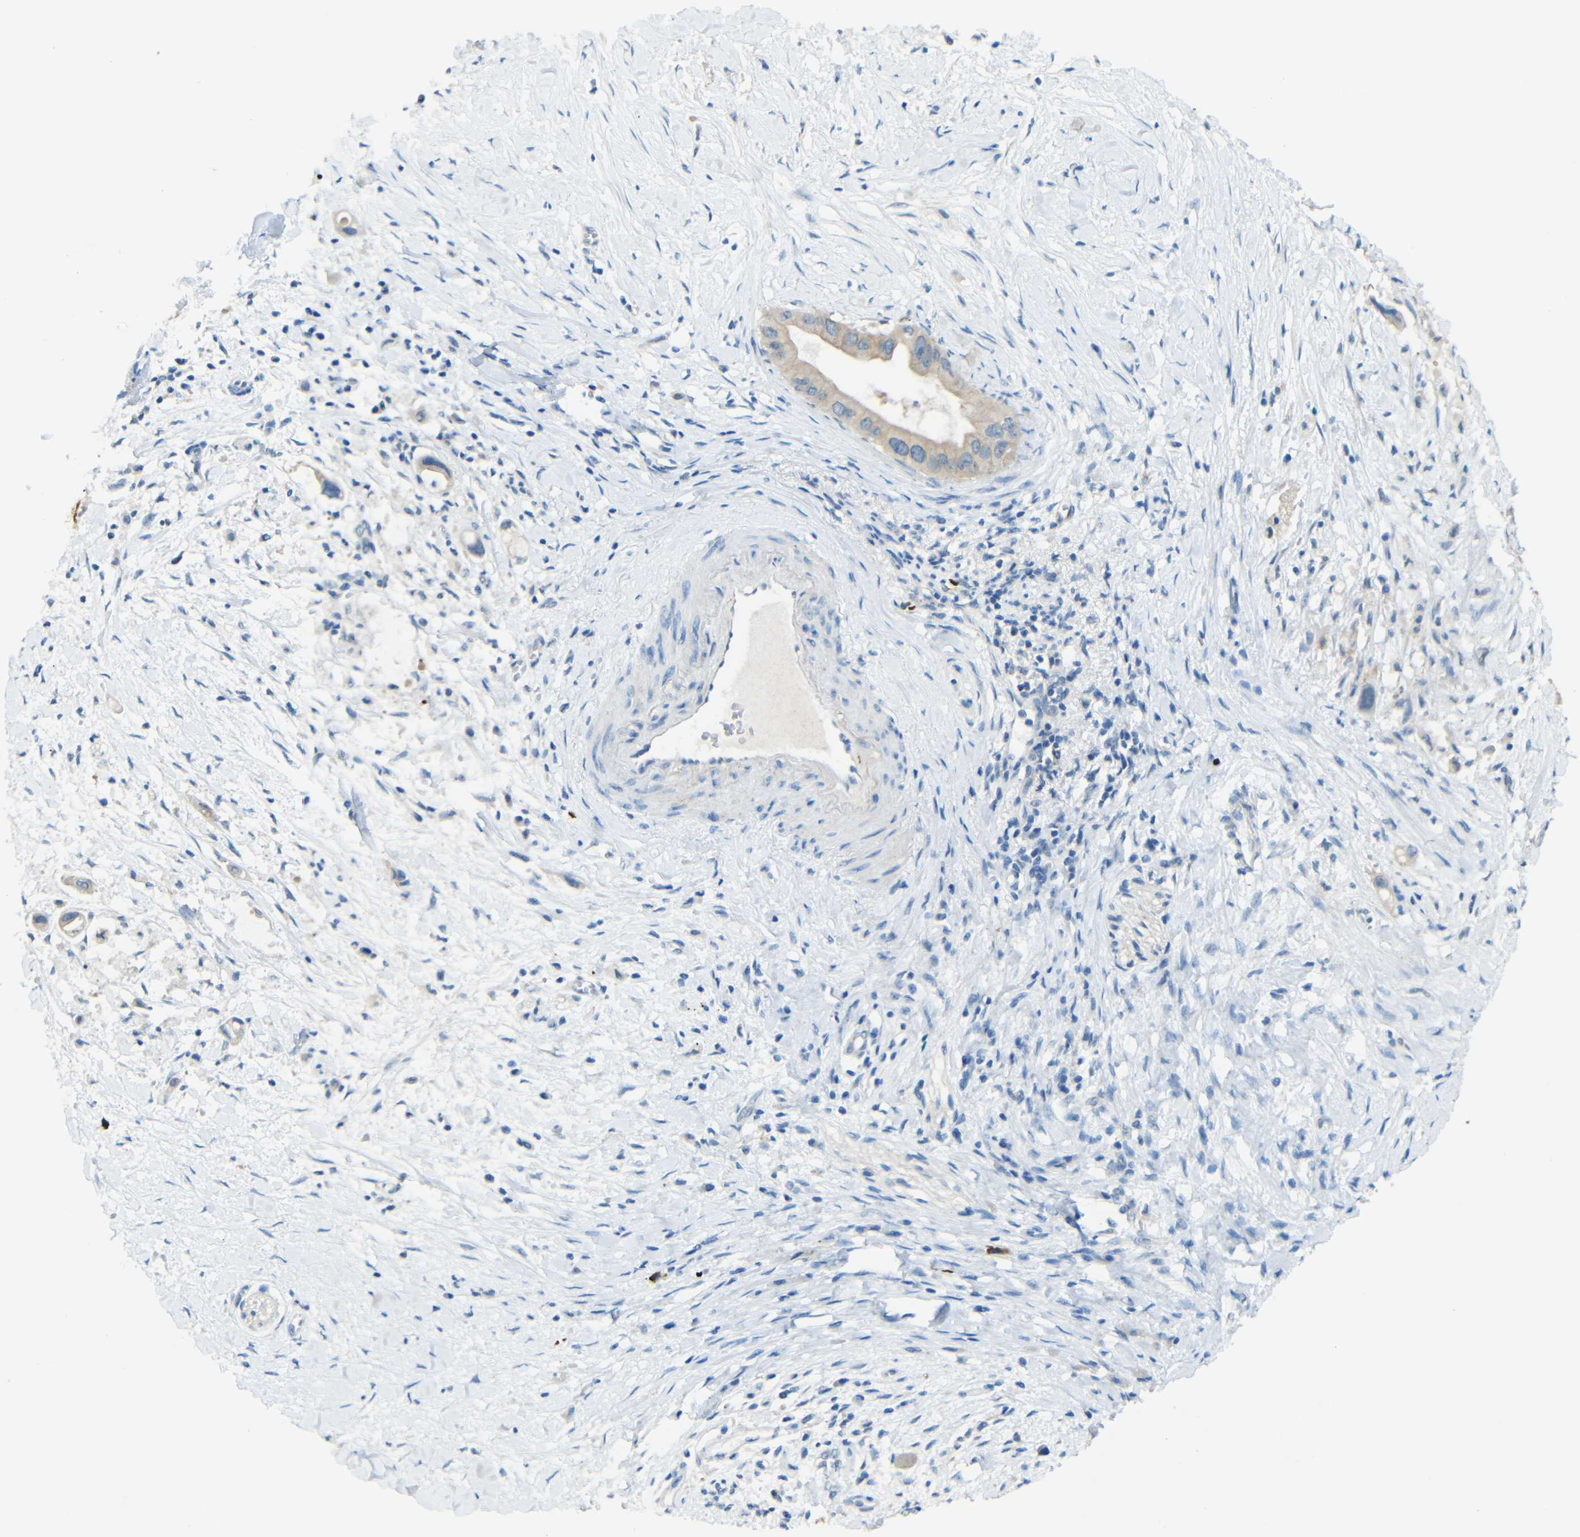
{"staining": {"intensity": "weak", "quantity": ">75%", "location": "cytoplasmic/membranous"}, "tissue": "pancreatic cancer", "cell_type": "Tumor cells", "image_type": "cancer", "snomed": [{"axis": "morphology", "description": "Adenocarcinoma, NOS"}, {"axis": "topography", "description": "Pancreas"}], "caption": "Pancreatic adenocarcinoma stained for a protein reveals weak cytoplasmic/membranous positivity in tumor cells.", "gene": "CYP26B1", "patient": {"sex": "male", "age": 55}}